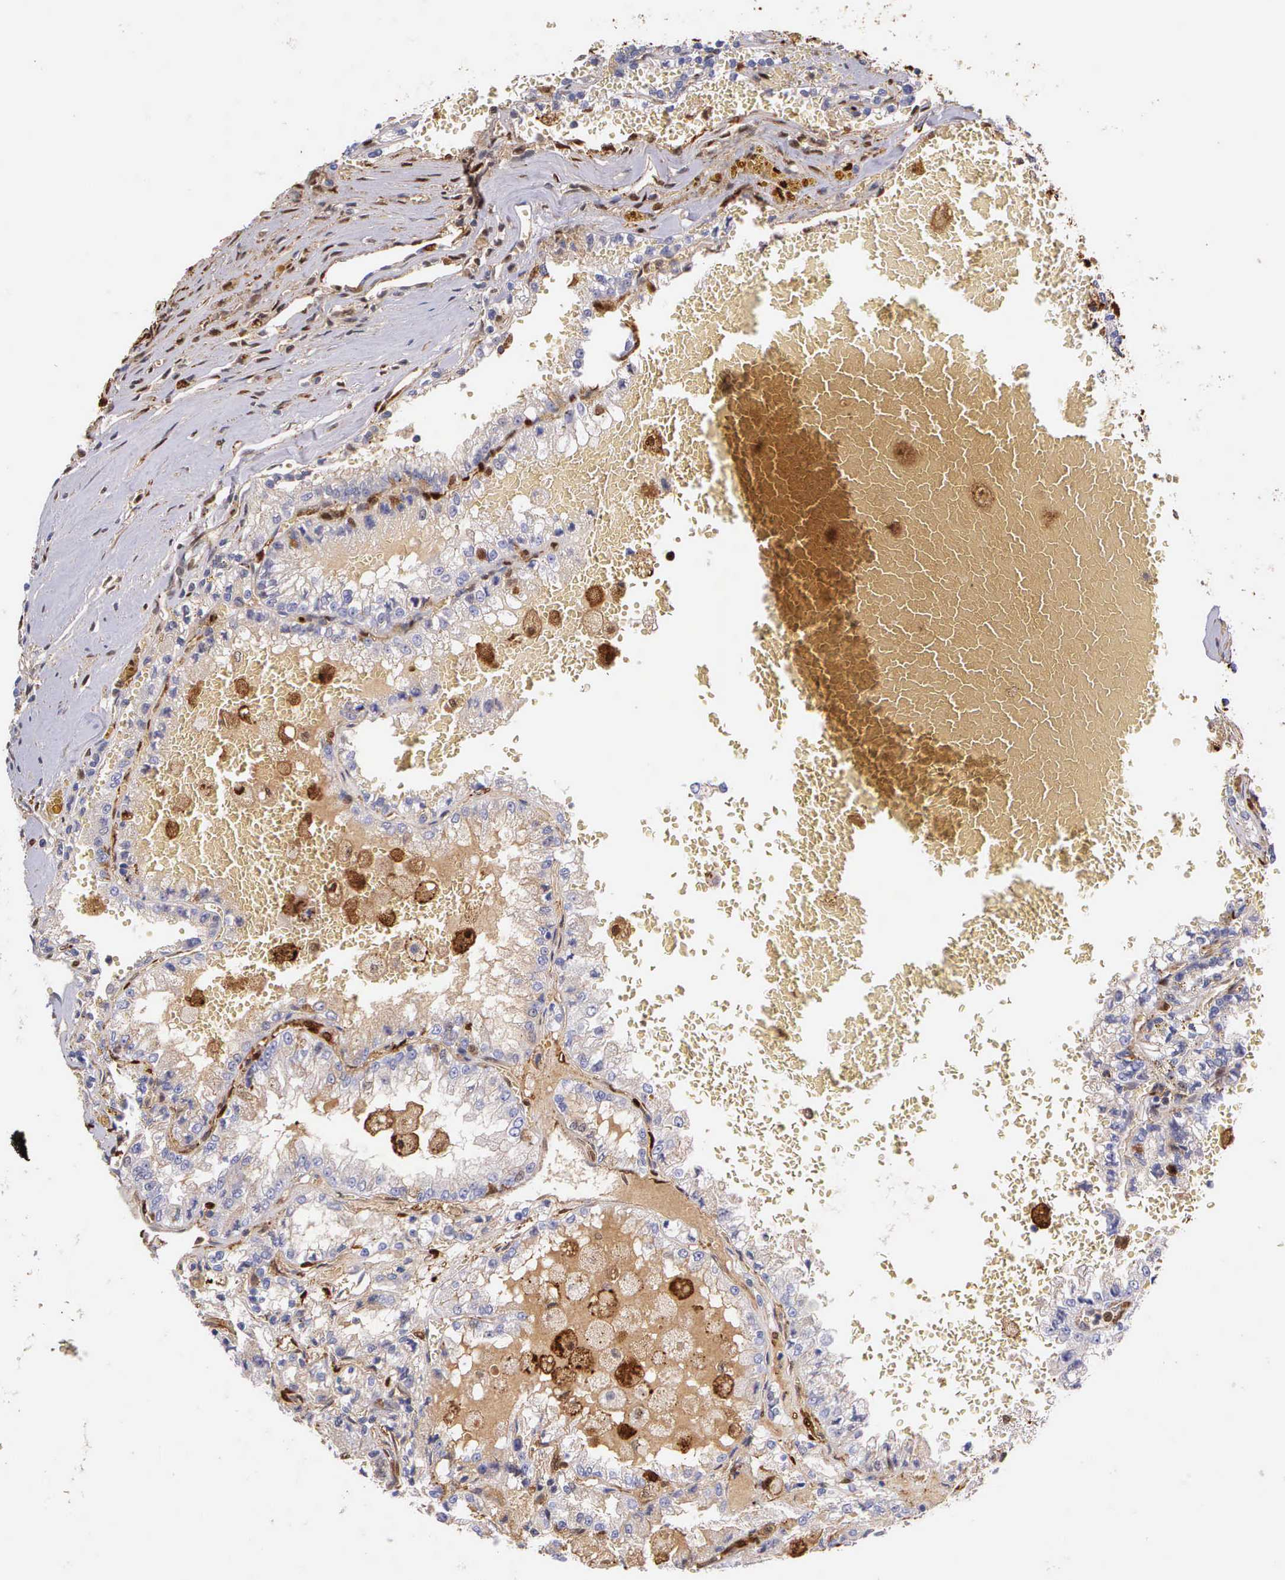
{"staining": {"intensity": "negative", "quantity": "none", "location": "none"}, "tissue": "renal cancer", "cell_type": "Tumor cells", "image_type": "cancer", "snomed": [{"axis": "morphology", "description": "Adenocarcinoma, NOS"}, {"axis": "topography", "description": "Kidney"}], "caption": "A histopathology image of renal adenocarcinoma stained for a protein displays no brown staining in tumor cells.", "gene": "LGALS1", "patient": {"sex": "female", "age": 56}}